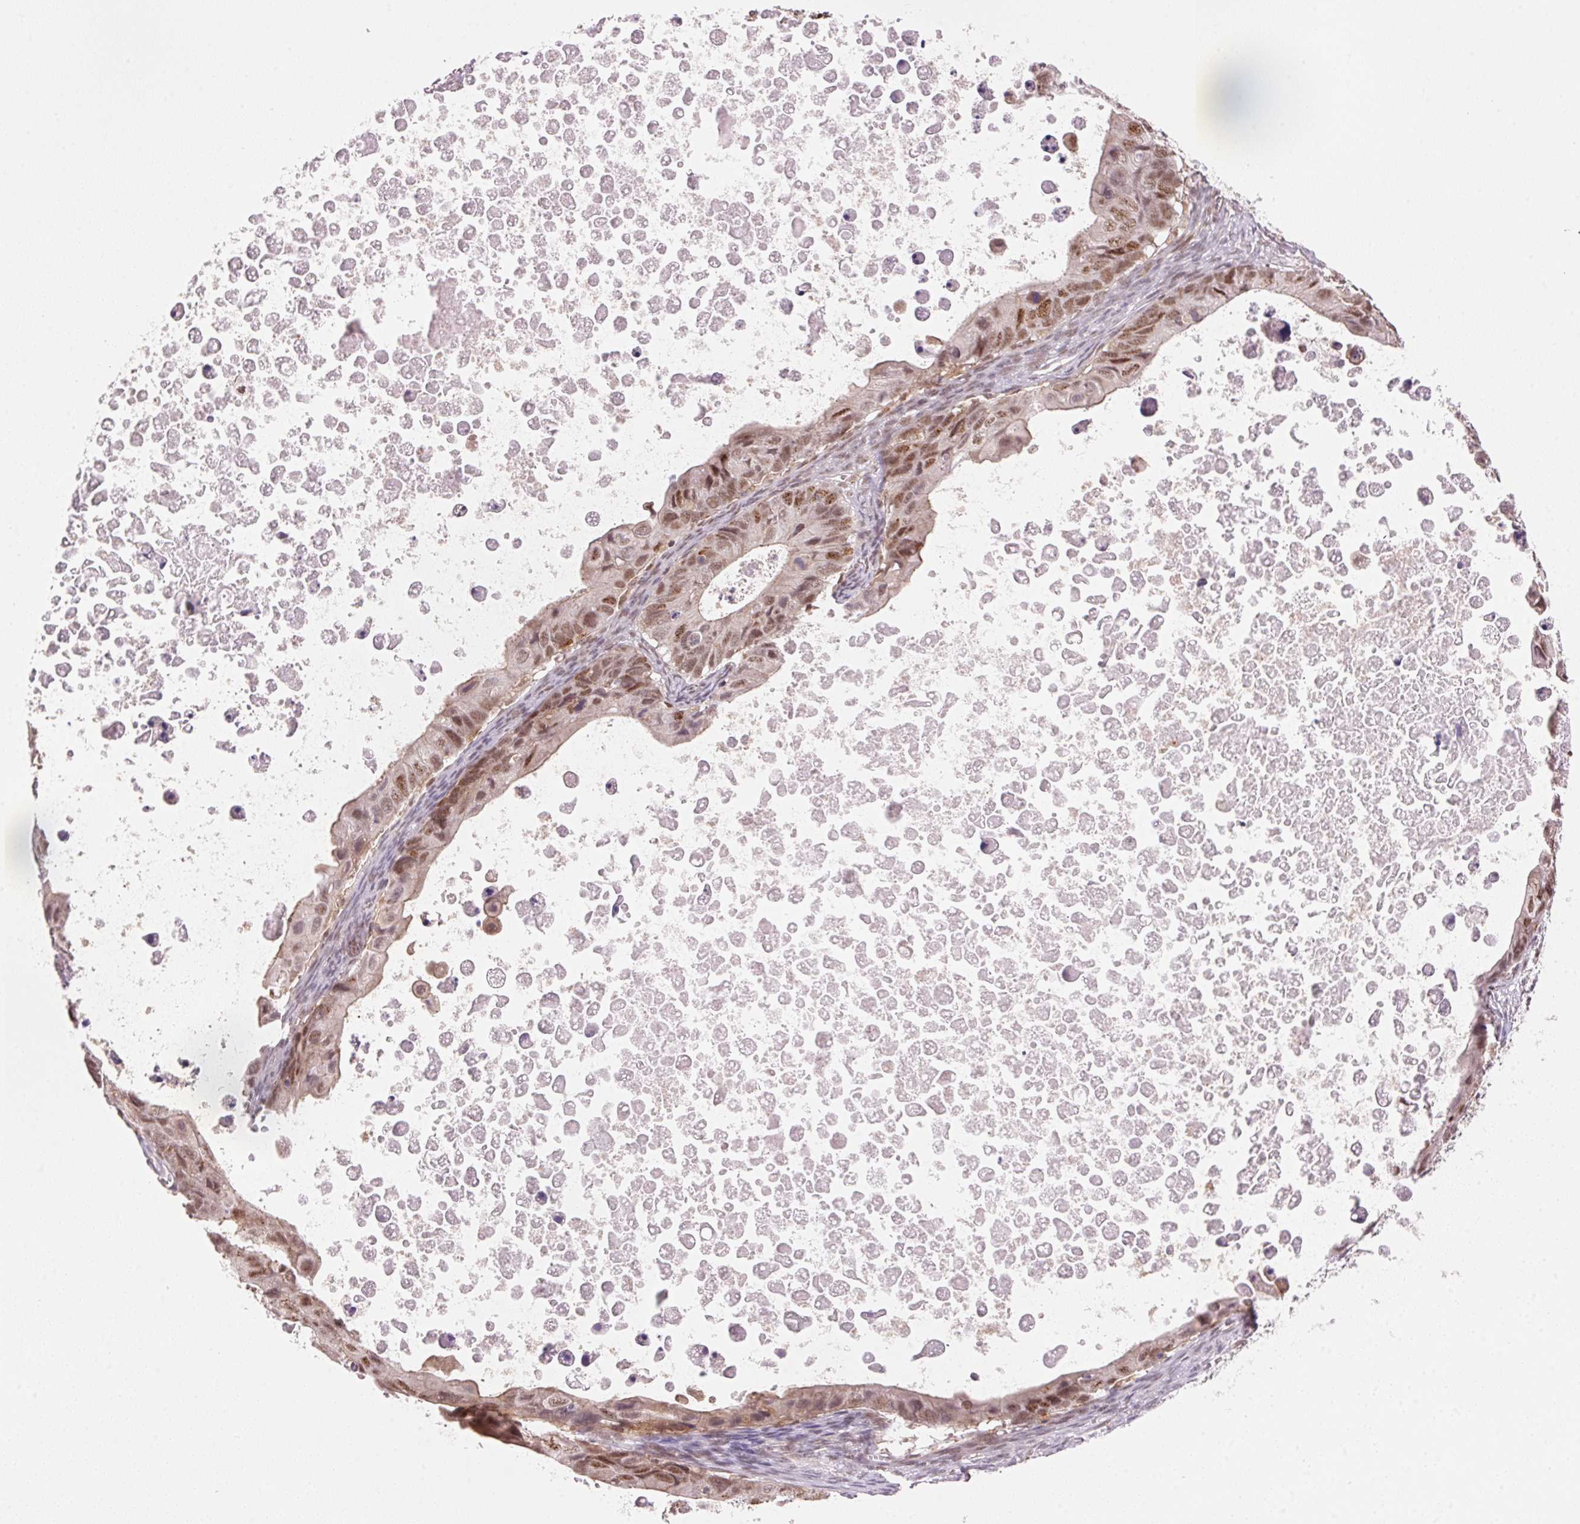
{"staining": {"intensity": "moderate", "quantity": ">75%", "location": "nuclear"}, "tissue": "ovarian cancer", "cell_type": "Tumor cells", "image_type": "cancer", "snomed": [{"axis": "morphology", "description": "Cystadenocarcinoma, mucinous, NOS"}, {"axis": "topography", "description": "Ovary"}], "caption": "The immunohistochemical stain shows moderate nuclear staining in tumor cells of ovarian cancer (mucinous cystadenocarcinoma) tissue.", "gene": "HNRNPDL", "patient": {"sex": "female", "age": 64}}